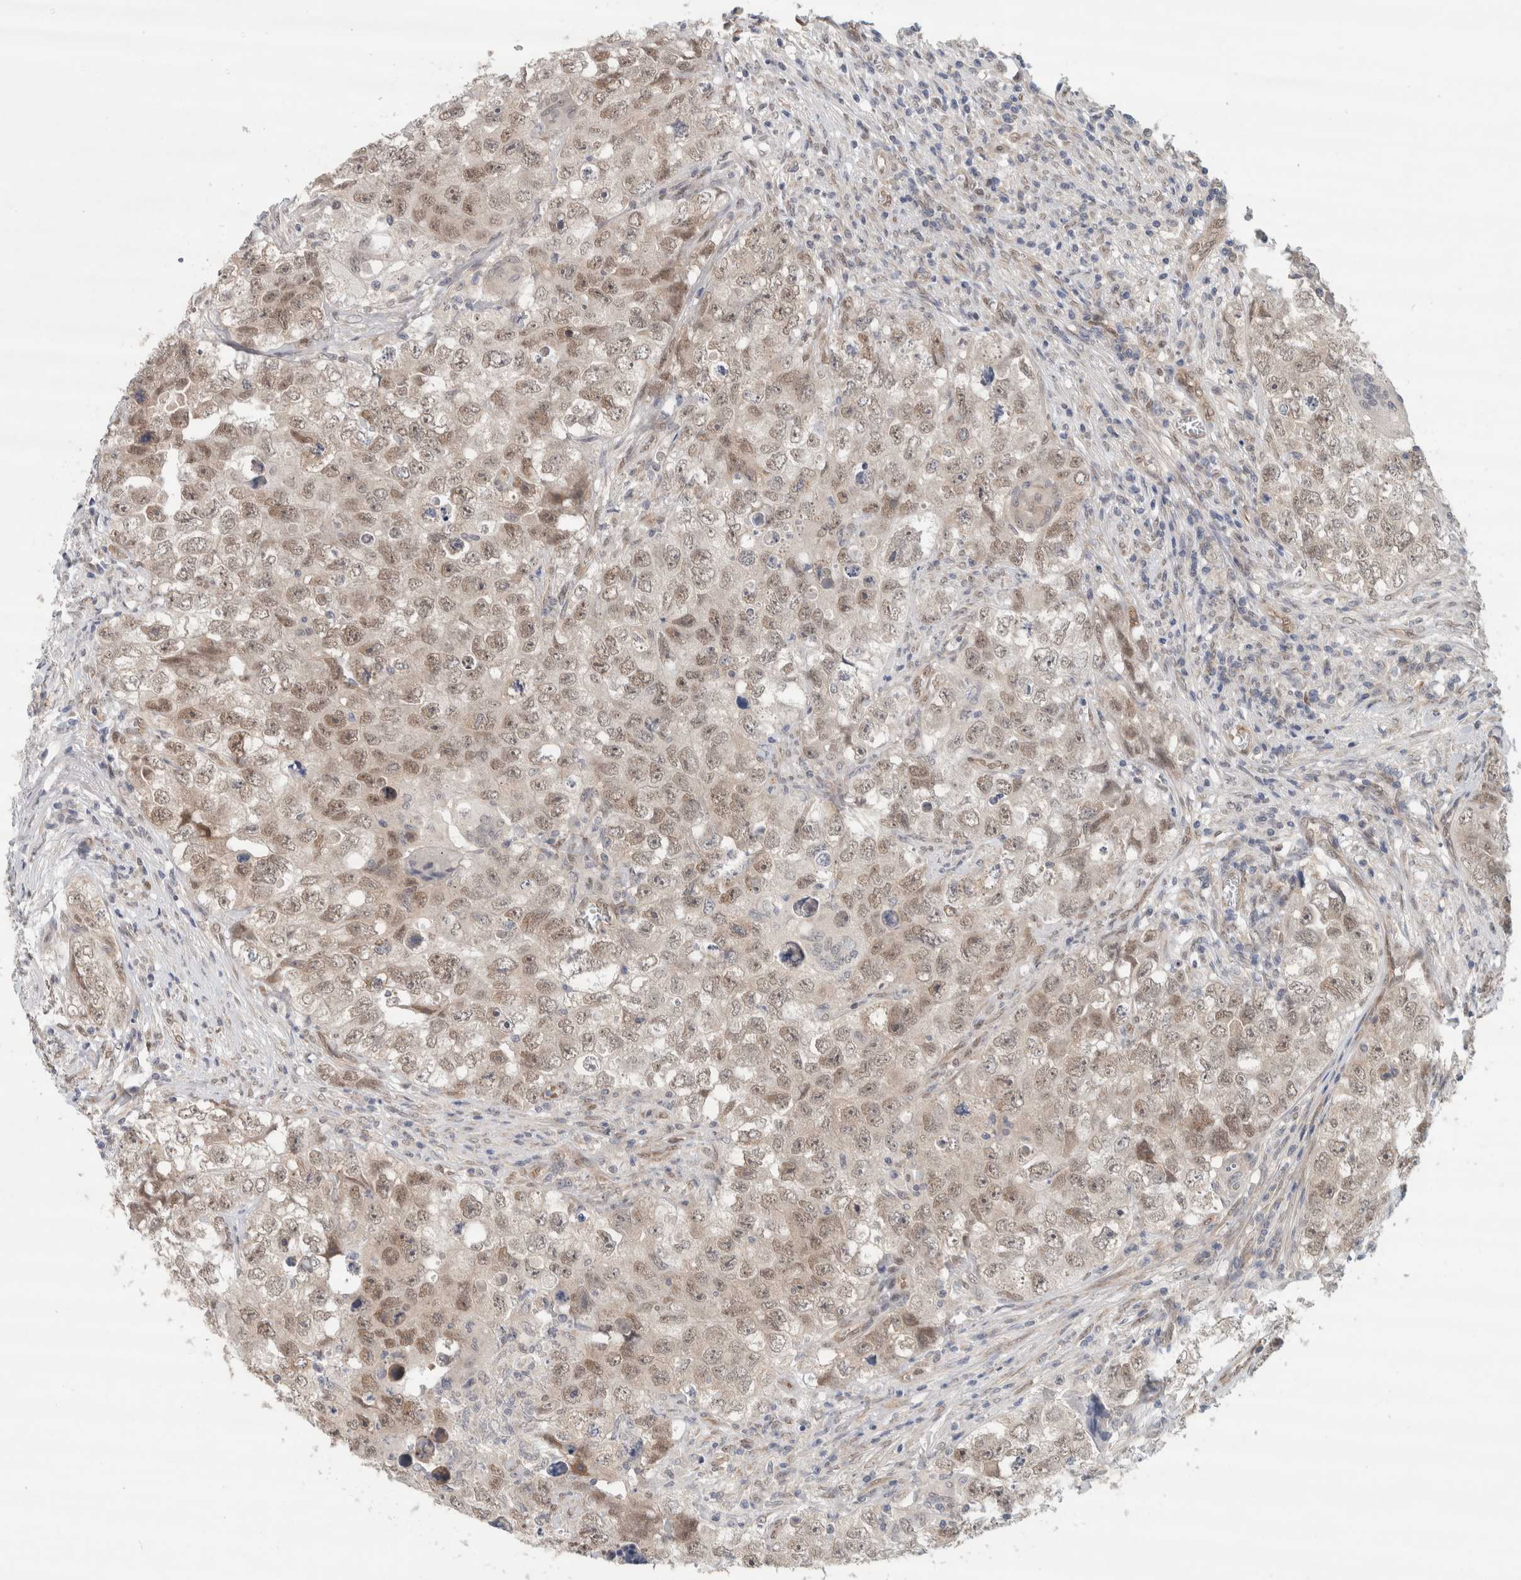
{"staining": {"intensity": "weak", "quantity": "25%-75%", "location": "nuclear"}, "tissue": "testis cancer", "cell_type": "Tumor cells", "image_type": "cancer", "snomed": [{"axis": "morphology", "description": "Seminoma, NOS"}, {"axis": "morphology", "description": "Carcinoma, Embryonal, NOS"}, {"axis": "topography", "description": "Testis"}], "caption": "This is an image of IHC staining of seminoma (testis), which shows weak expression in the nuclear of tumor cells.", "gene": "EIF4G3", "patient": {"sex": "male", "age": 43}}